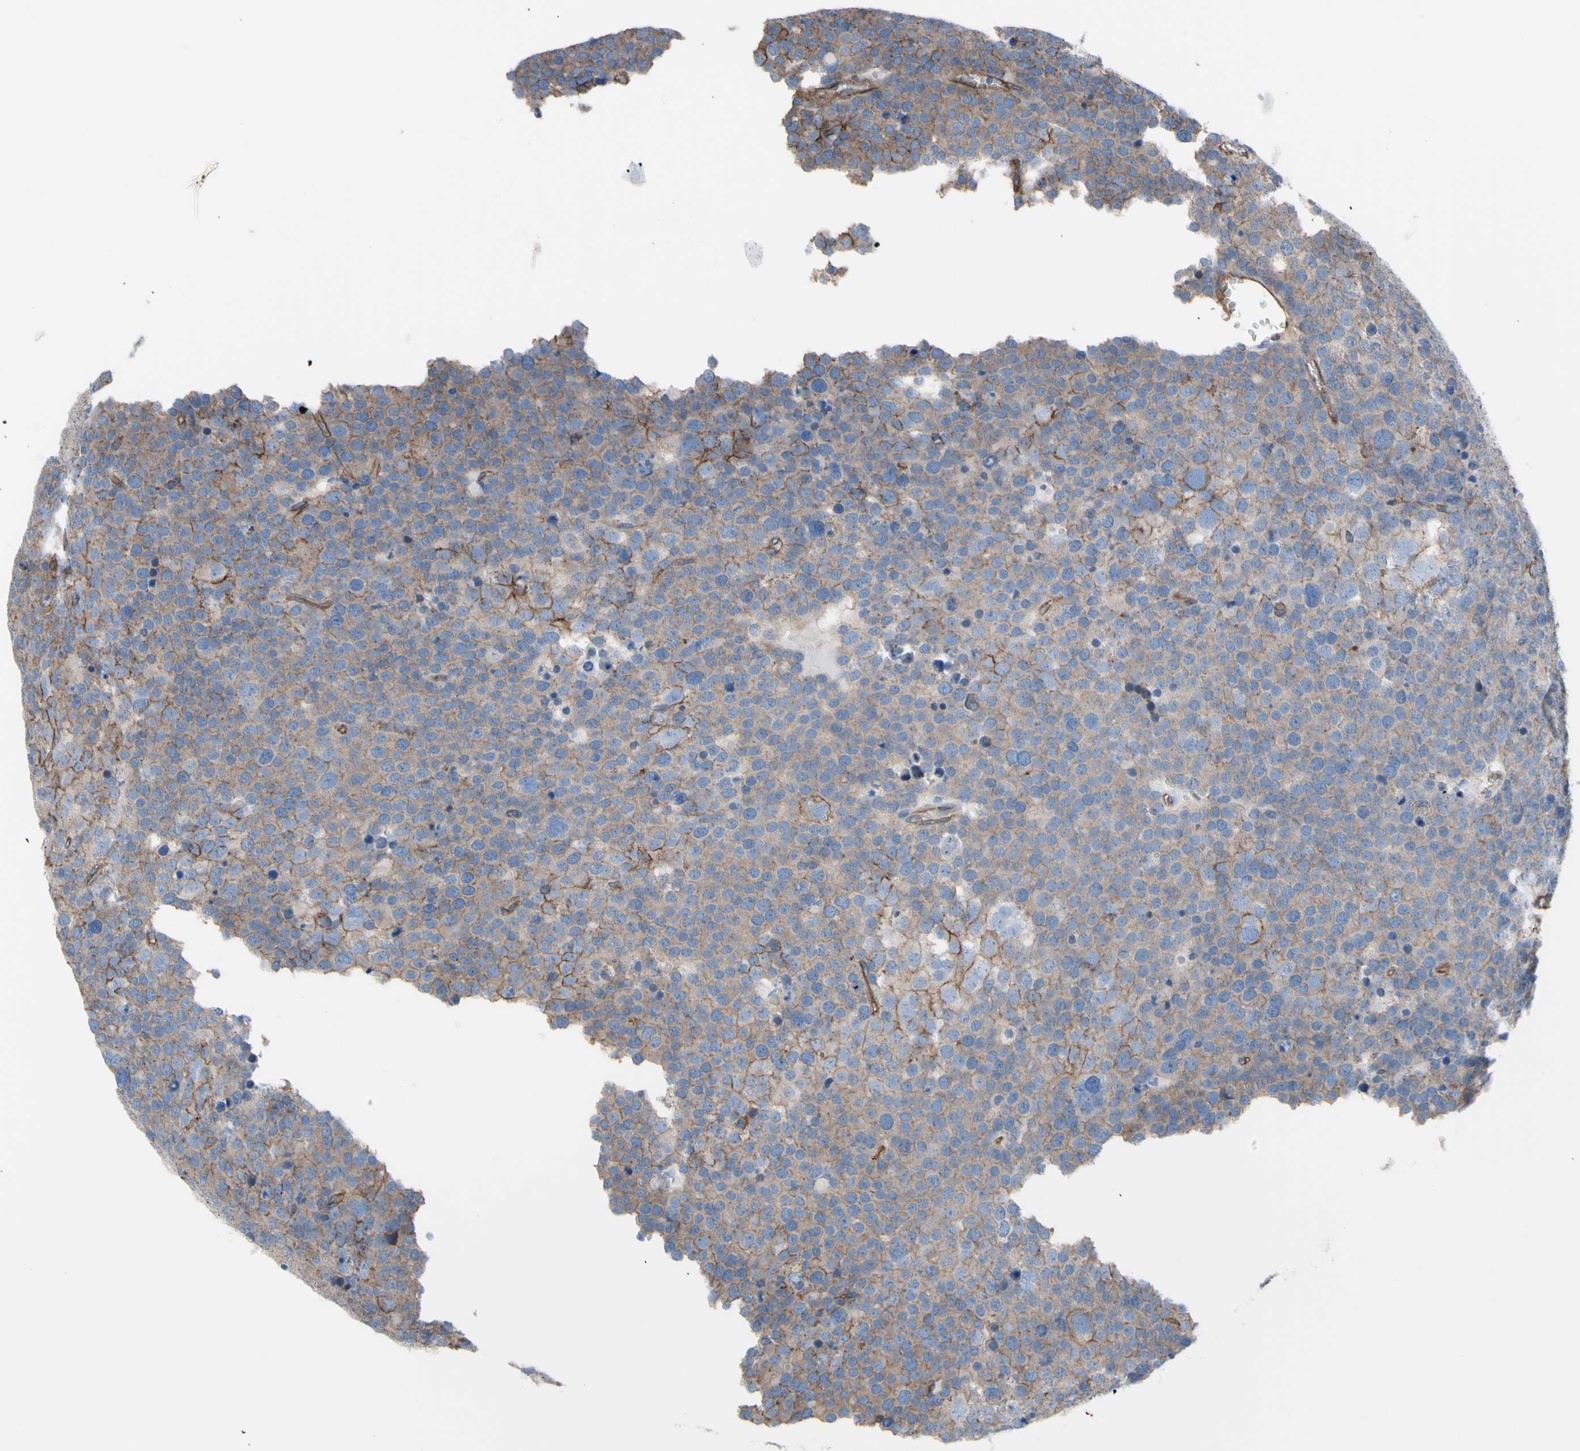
{"staining": {"intensity": "moderate", "quantity": ">75%", "location": "cytoplasmic/membranous"}, "tissue": "testis cancer", "cell_type": "Tumor cells", "image_type": "cancer", "snomed": [{"axis": "morphology", "description": "Seminoma, NOS"}, {"axis": "topography", "description": "Testis"}], "caption": "DAB (3,3'-diaminobenzidine) immunohistochemical staining of testis cancer shows moderate cytoplasmic/membranous protein staining in approximately >75% of tumor cells.", "gene": "TPBG", "patient": {"sex": "male", "age": 71}}